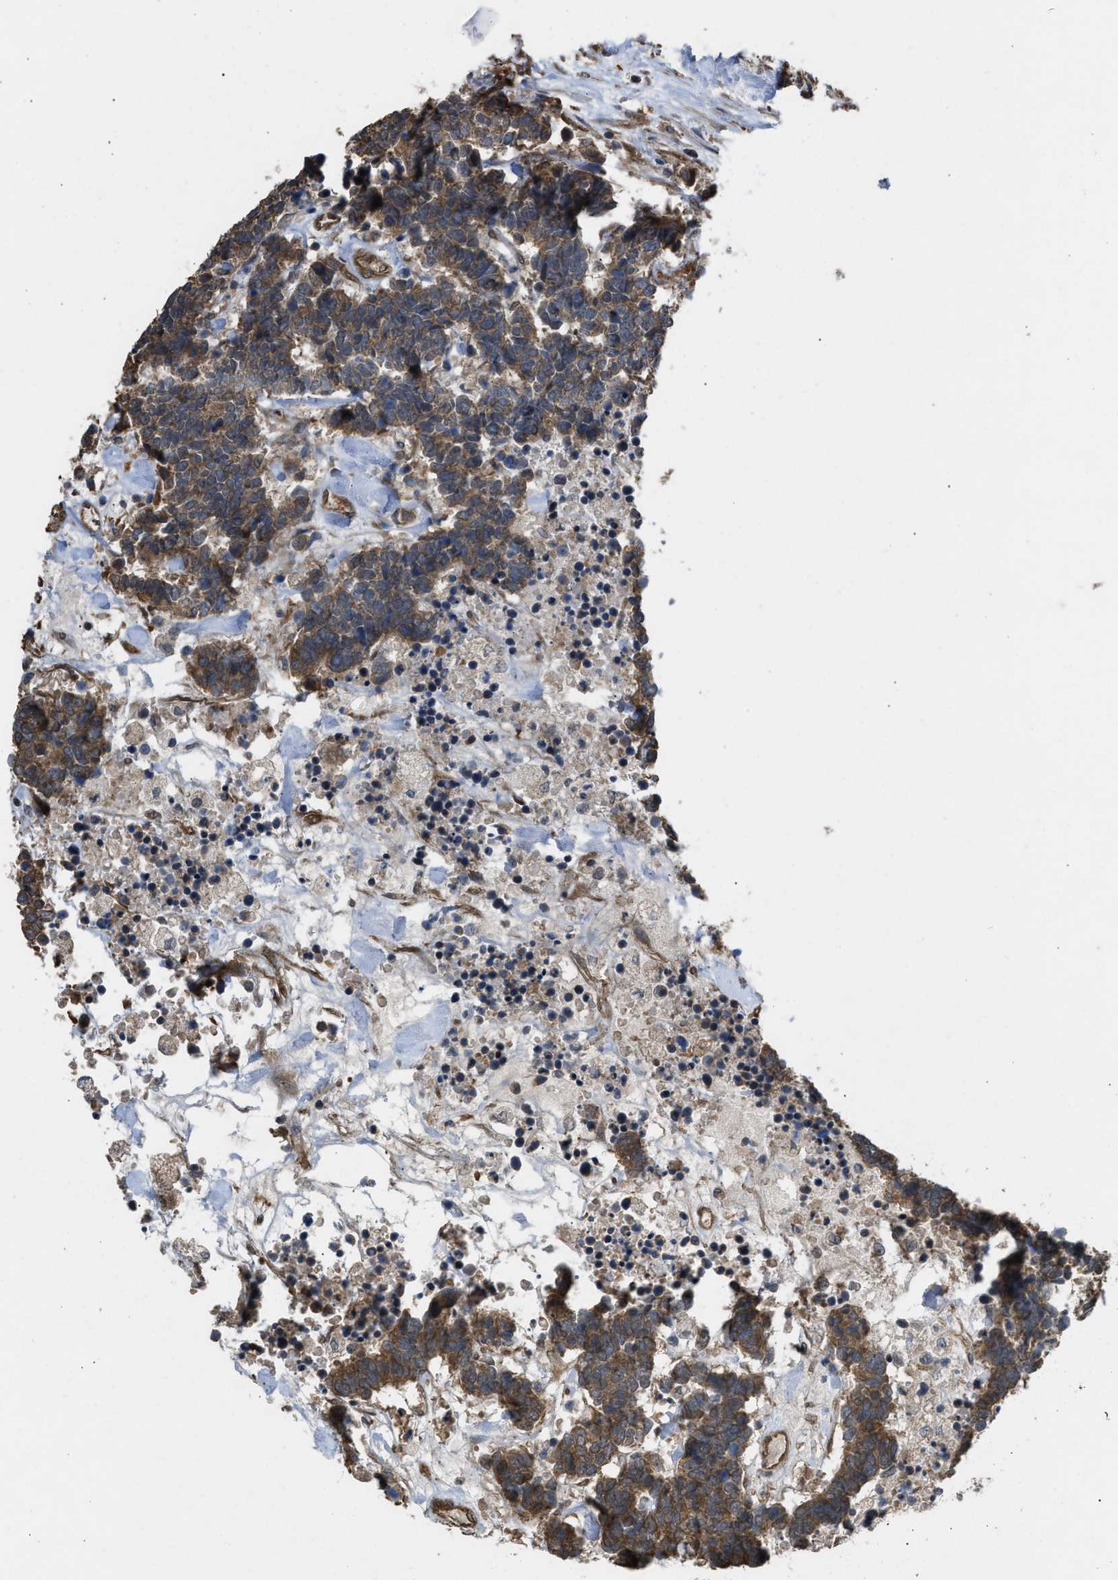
{"staining": {"intensity": "moderate", "quantity": ">75%", "location": "cytoplasmic/membranous"}, "tissue": "carcinoid", "cell_type": "Tumor cells", "image_type": "cancer", "snomed": [{"axis": "morphology", "description": "Carcinoma, NOS"}, {"axis": "morphology", "description": "Carcinoid, malignant, NOS"}, {"axis": "topography", "description": "Urinary bladder"}], "caption": "A brown stain labels moderate cytoplasmic/membranous staining of a protein in human carcinoid (malignant) tumor cells. The staining is performed using DAB (3,3'-diaminobenzidine) brown chromogen to label protein expression. The nuclei are counter-stained blue using hematoxylin.", "gene": "BAG3", "patient": {"sex": "male", "age": 57}}